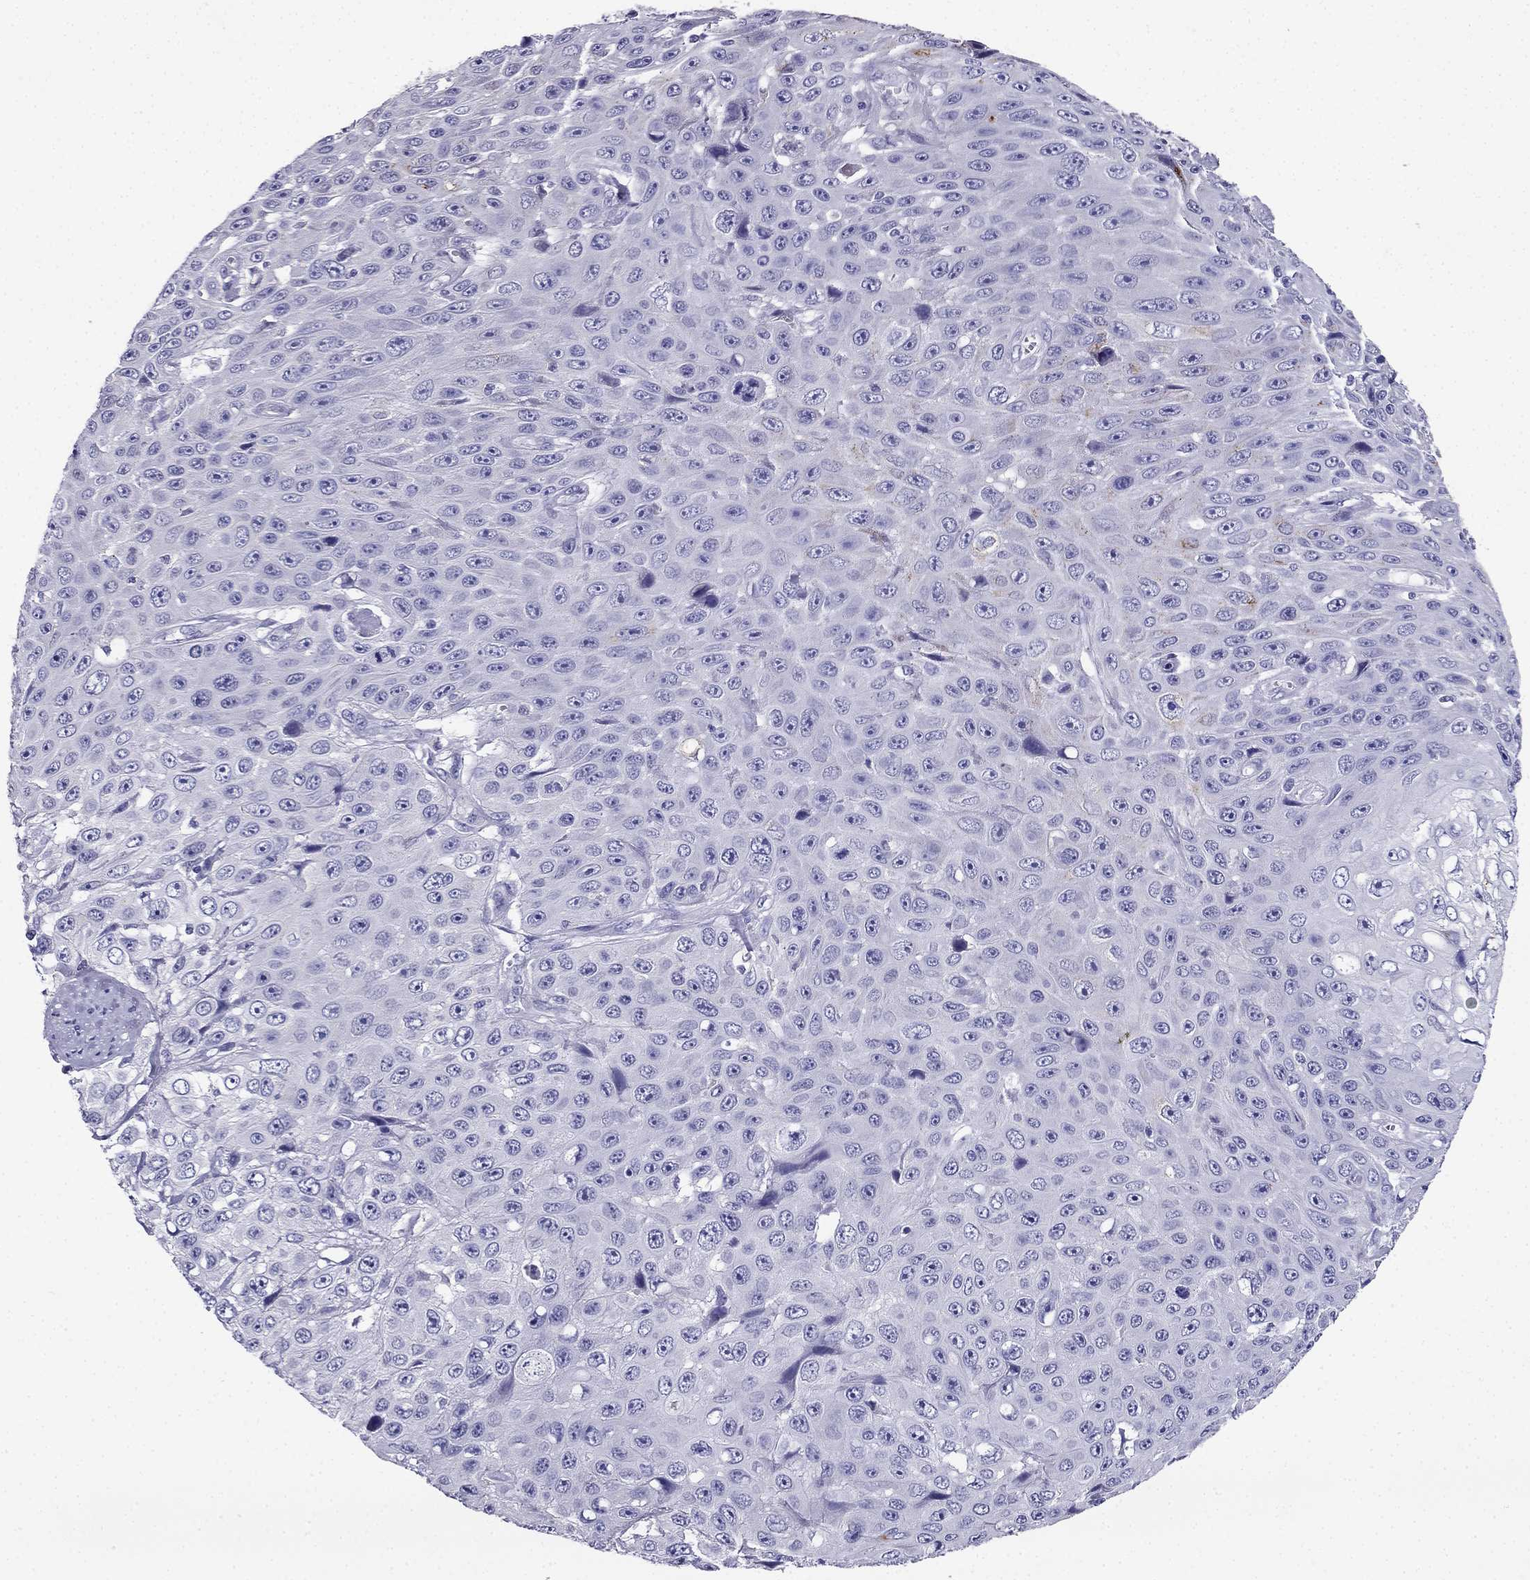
{"staining": {"intensity": "negative", "quantity": "none", "location": "none"}, "tissue": "skin cancer", "cell_type": "Tumor cells", "image_type": "cancer", "snomed": [{"axis": "morphology", "description": "Squamous cell carcinoma, NOS"}, {"axis": "topography", "description": "Skin"}], "caption": "An immunohistochemistry (IHC) image of skin squamous cell carcinoma is shown. There is no staining in tumor cells of skin squamous cell carcinoma. Brightfield microscopy of immunohistochemistry (IHC) stained with DAB (brown) and hematoxylin (blue), captured at high magnification.", "gene": "PTH", "patient": {"sex": "male", "age": 82}}